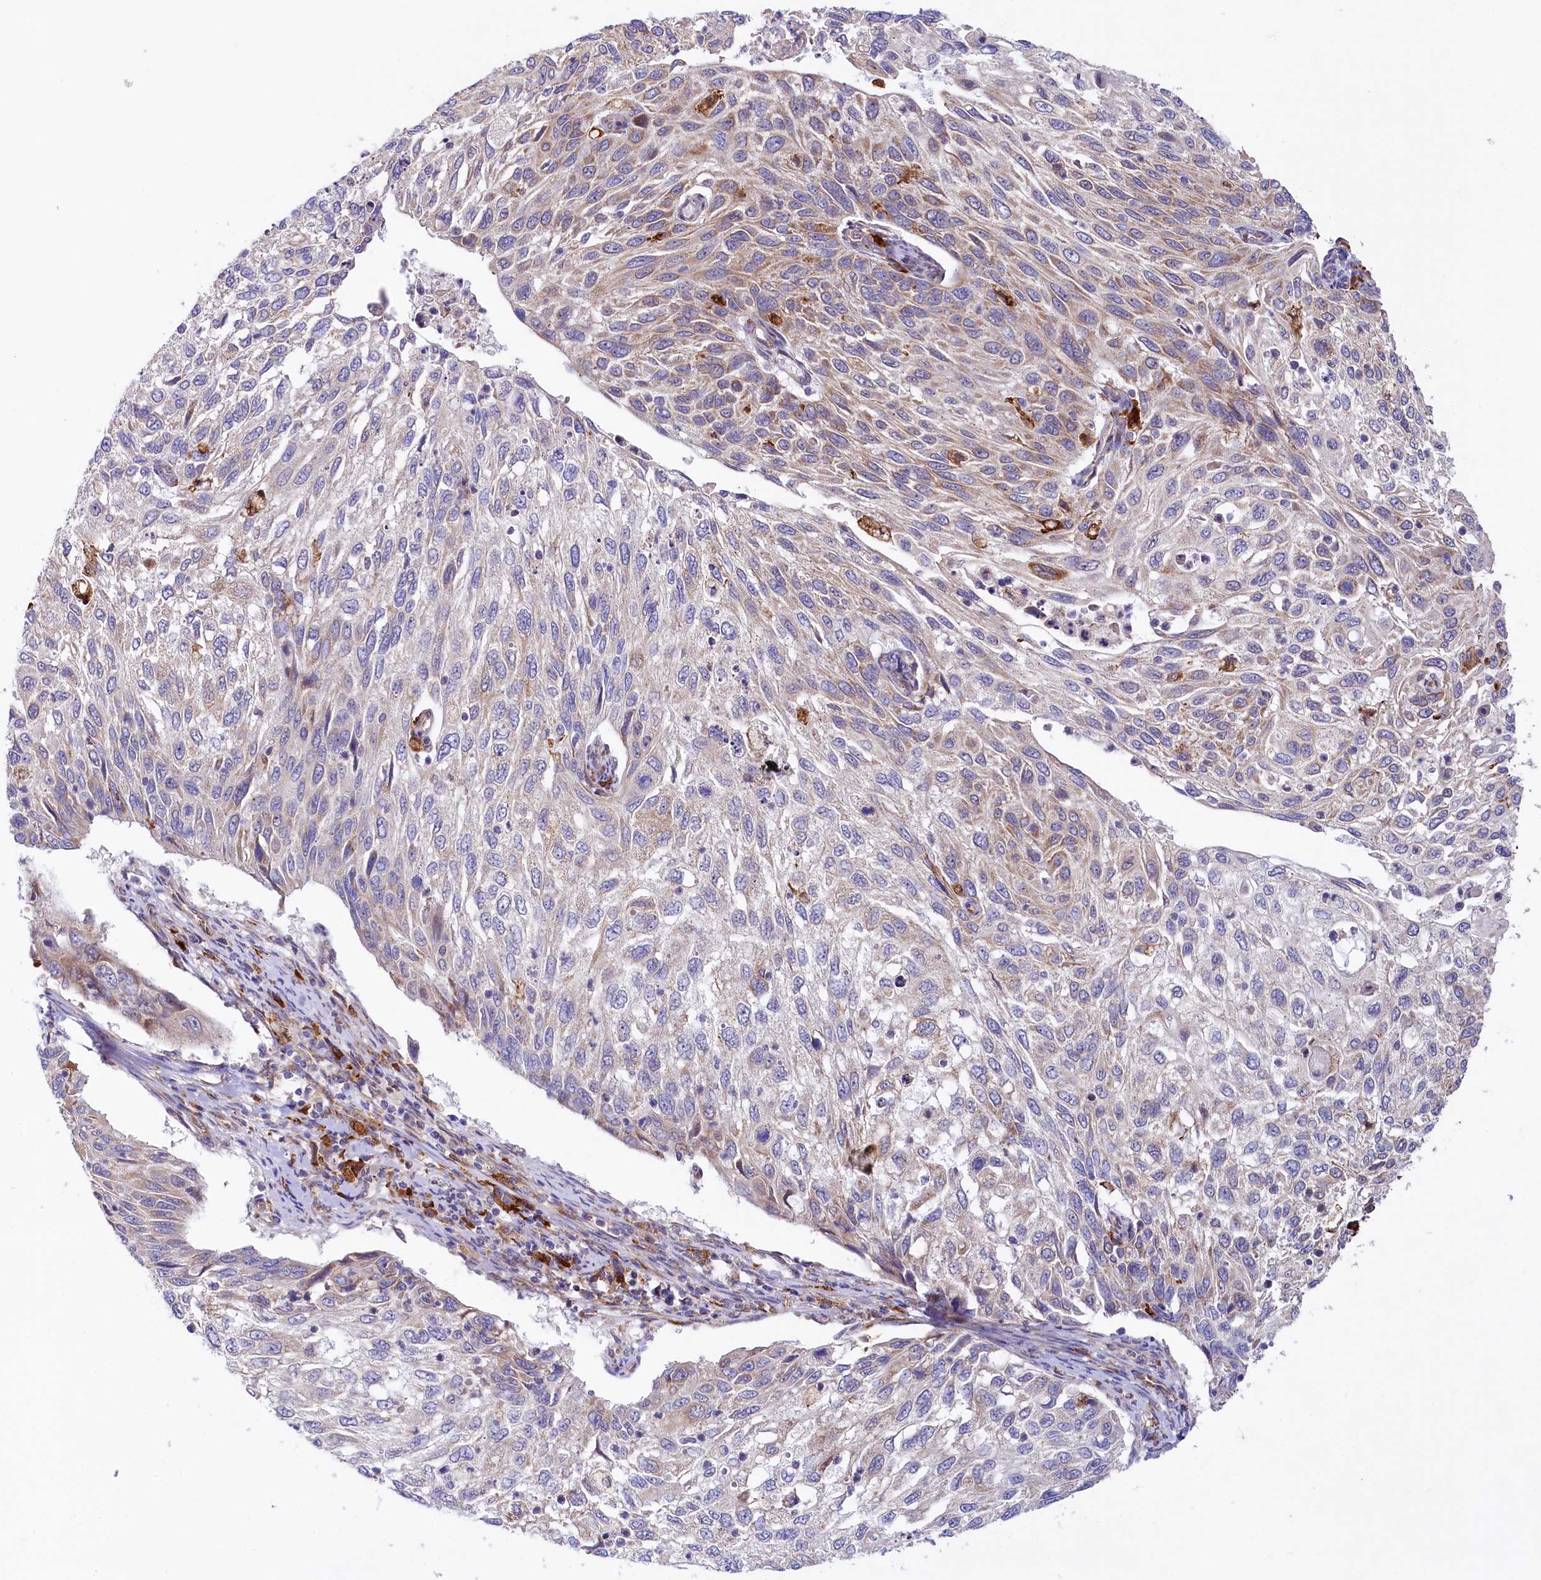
{"staining": {"intensity": "weak", "quantity": "25%-75%", "location": "cytoplasmic/membranous"}, "tissue": "cervical cancer", "cell_type": "Tumor cells", "image_type": "cancer", "snomed": [{"axis": "morphology", "description": "Squamous cell carcinoma, NOS"}, {"axis": "topography", "description": "Cervix"}], "caption": "Weak cytoplasmic/membranous expression for a protein is seen in about 25%-75% of tumor cells of cervical cancer using immunohistochemistry.", "gene": "CHID1", "patient": {"sex": "female", "age": 70}}